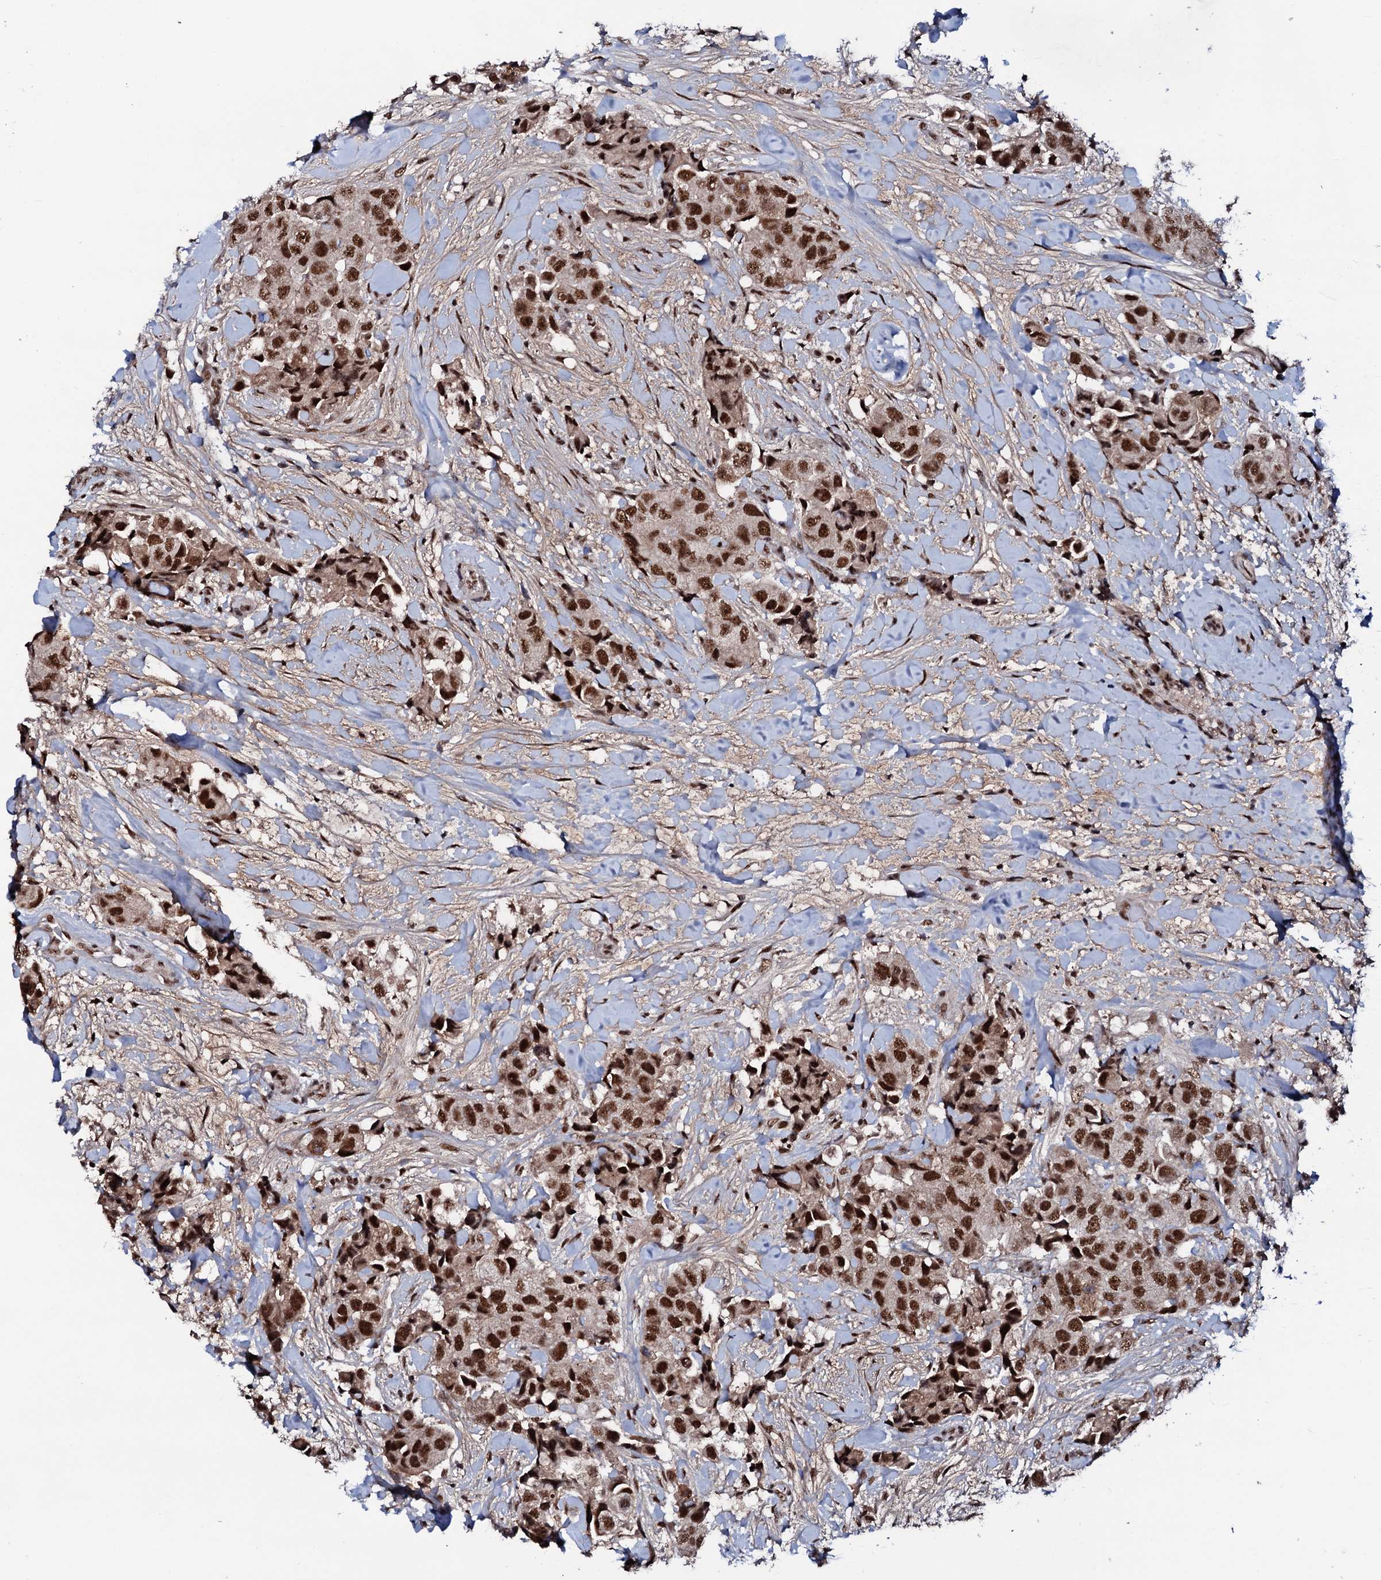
{"staining": {"intensity": "strong", "quantity": ">75%", "location": "nuclear"}, "tissue": "breast cancer", "cell_type": "Tumor cells", "image_type": "cancer", "snomed": [{"axis": "morphology", "description": "Normal tissue, NOS"}, {"axis": "morphology", "description": "Duct carcinoma"}, {"axis": "topography", "description": "Breast"}], "caption": "A photomicrograph of breast cancer (intraductal carcinoma) stained for a protein exhibits strong nuclear brown staining in tumor cells.", "gene": "PRPF18", "patient": {"sex": "female", "age": 62}}